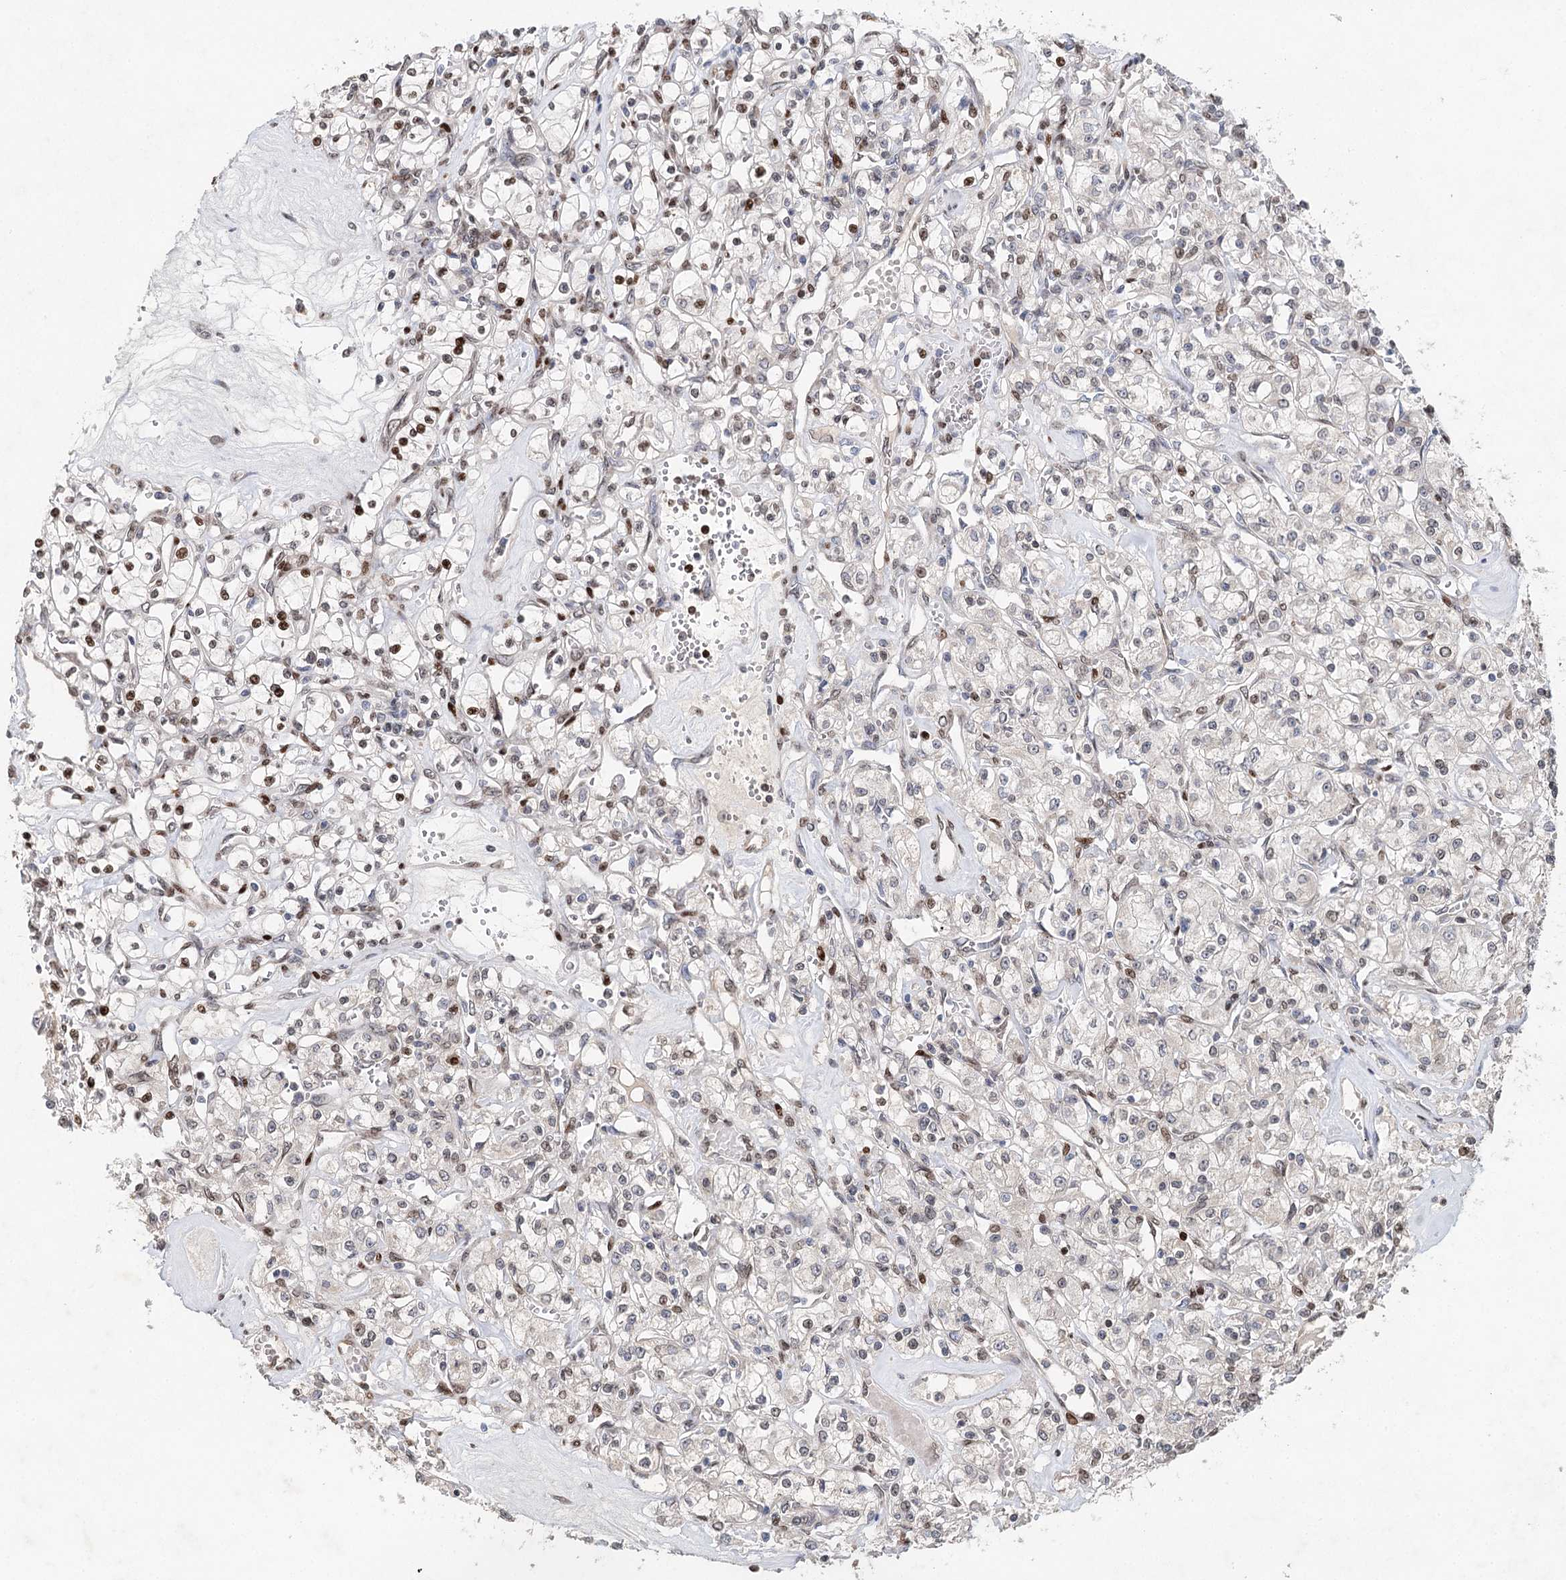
{"staining": {"intensity": "moderate", "quantity": "<25%", "location": "nuclear"}, "tissue": "renal cancer", "cell_type": "Tumor cells", "image_type": "cancer", "snomed": [{"axis": "morphology", "description": "Adenocarcinoma, NOS"}, {"axis": "topography", "description": "Kidney"}], "caption": "A brown stain shows moderate nuclear staining of a protein in renal cancer tumor cells.", "gene": "FRMD4A", "patient": {"sex": "female", "age": 59}}